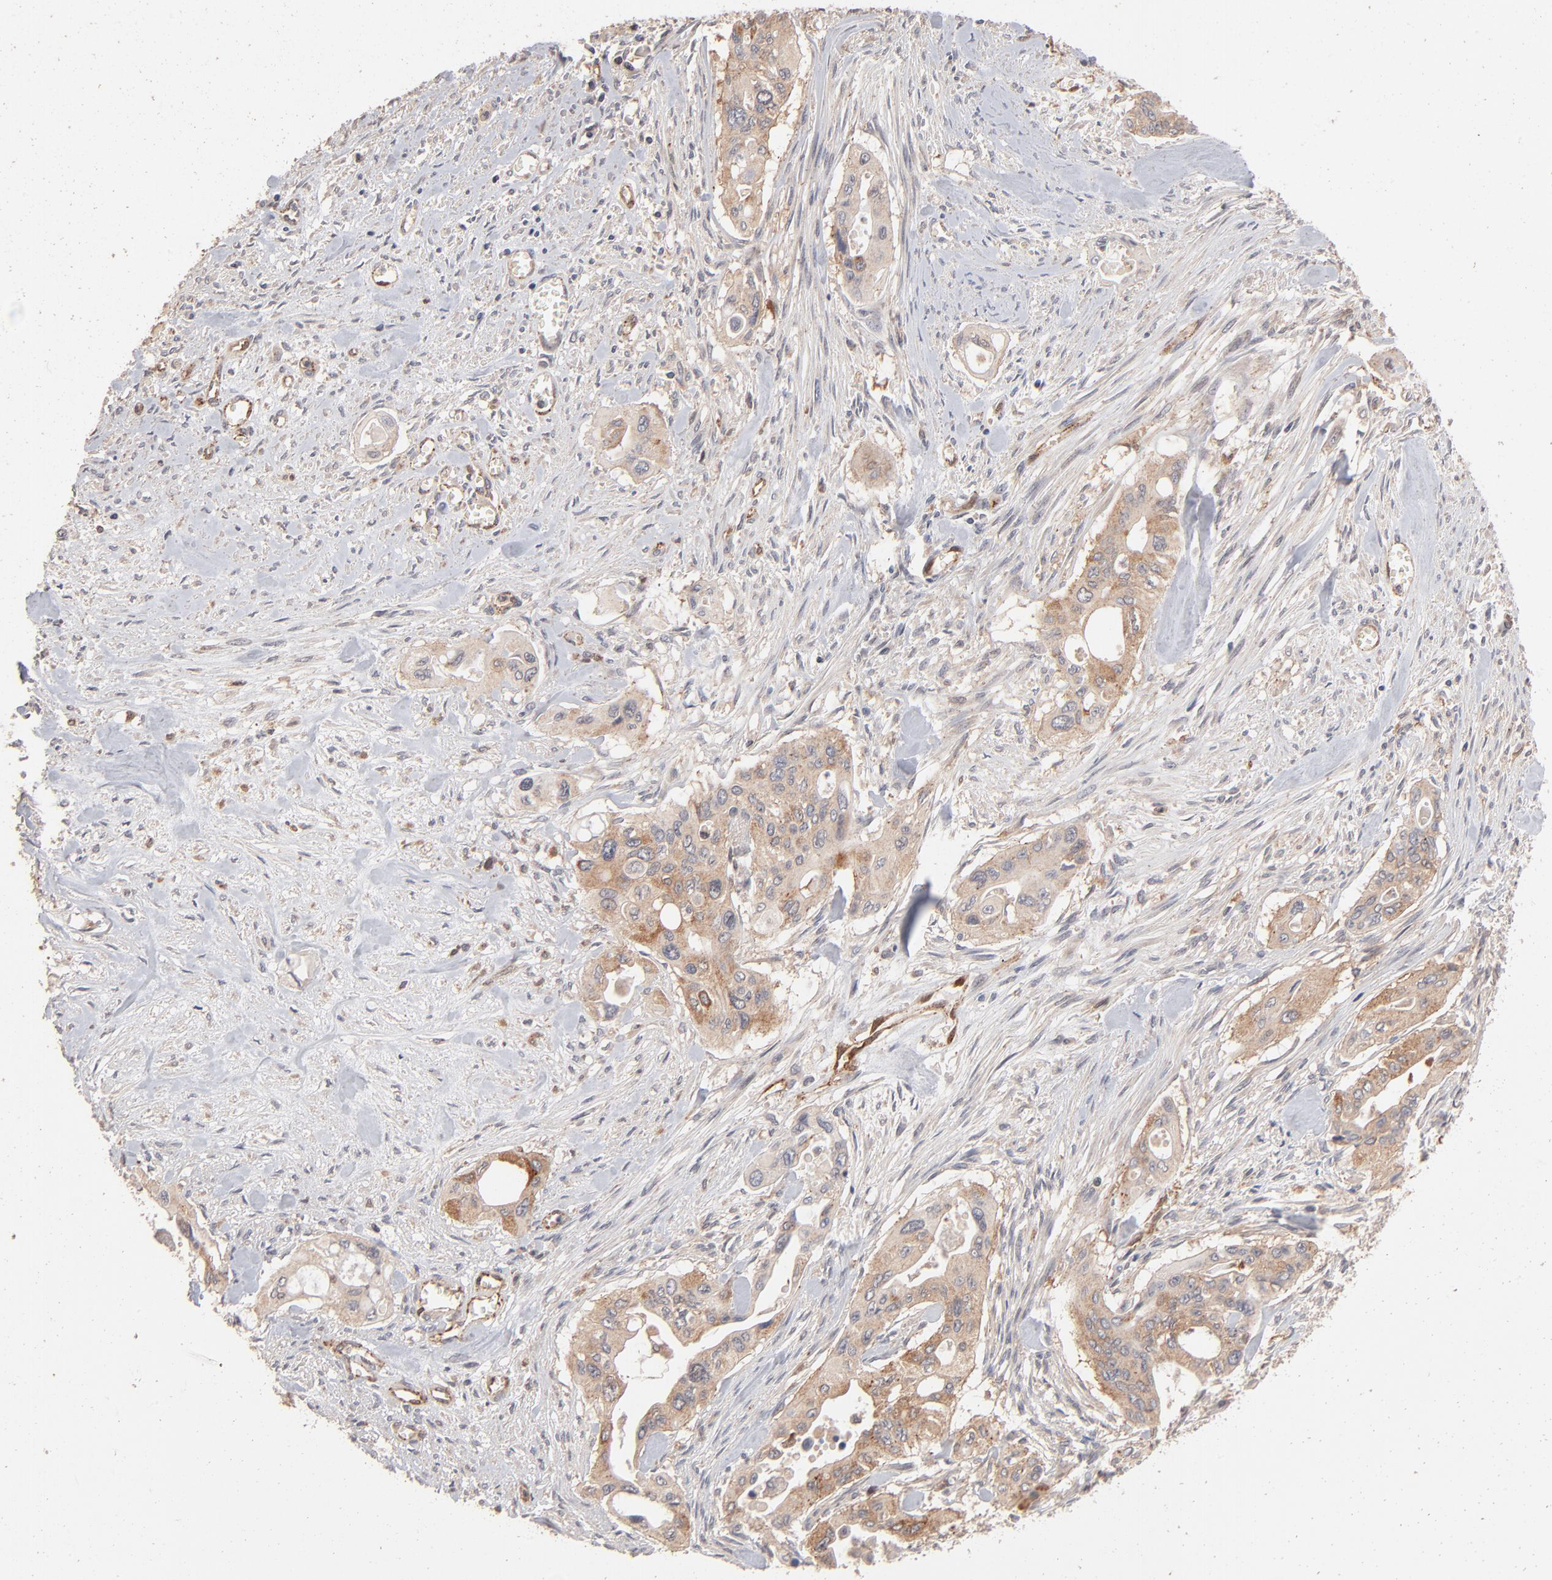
{"staining": {"intensity": "moderate", "quantity": ">75%", "location": "cytoplasmic/membranous"}, "tissue": "pancreatic cancer", "cell_type": "Tumor cells", "image_type": "cancer", "snomed": [{"axis": "morphology", "description": "Adenocarcinoma, NOS"}, {"axis": "topography", "description": "Pancreas"}], "caption": "Immunohistochemical staining of human adenocarcinoma (pancreatic) reveals moderate cytoplasmic/membranous protein staining in approximately >75% of tumor cells.", "gene": "IVNS1ABP", "patient": {"sex": "male", "age": 77}}